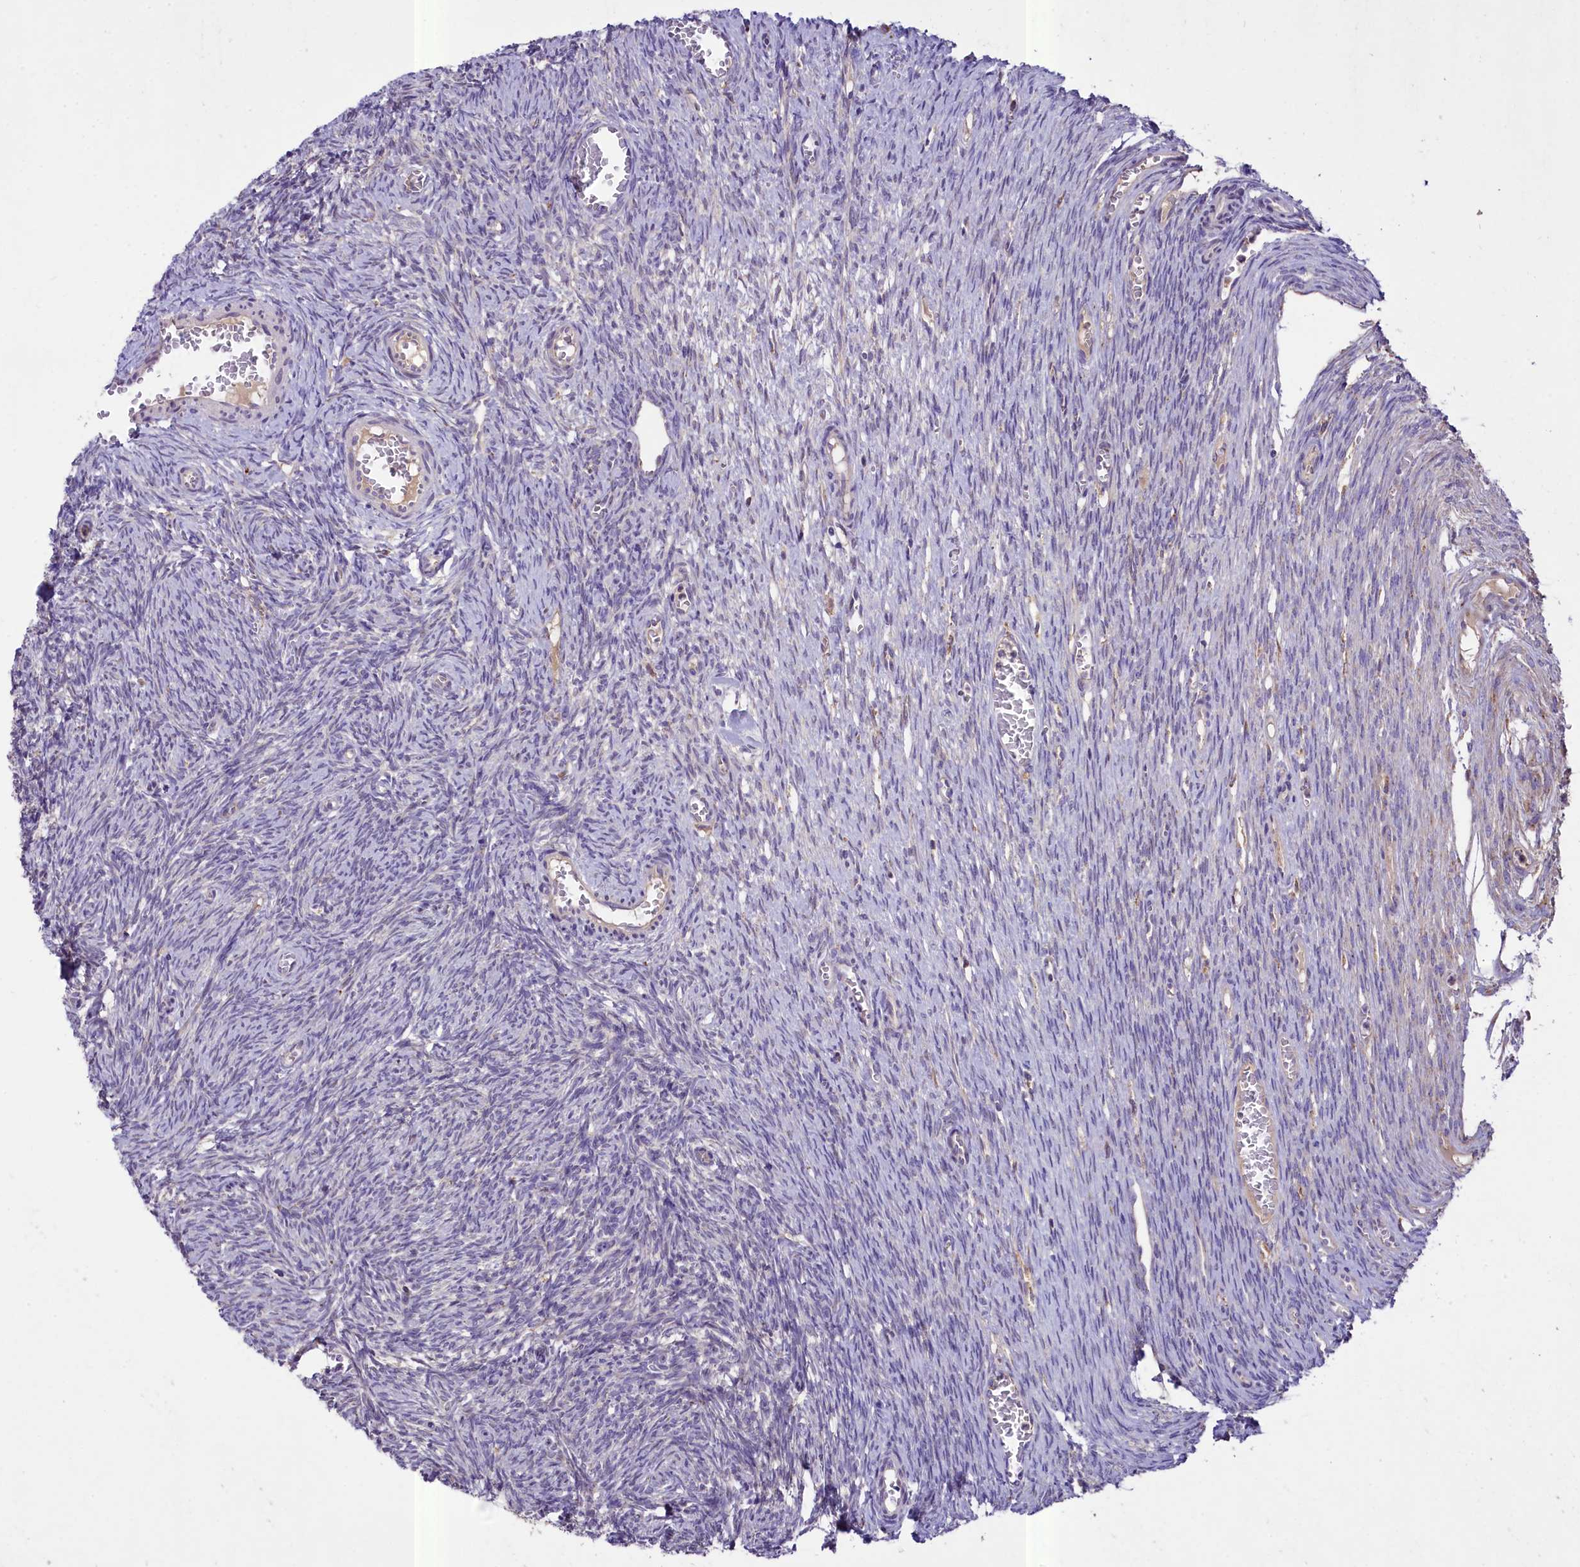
{"staining": {"intensity": "moderate", "quantity": ">75%", "location": "cytoplasmic/membranous"}, "tissue": "ovary", "cell_type": "Follicle cells", "image_type": "normal", "snomed": [{"axis": "morphology", "description": "Normal tissue, NOS"}, {"axis": "topography", "description": "Ovary"}], "caption": "High-magnification brightfield microscopy of benign ovary stained with DAB (3,3'-diaminobenzidine) (brown) and counterstained with hematoxylin (blue). follicle cells exhibit moderate cytoplasmic/membranous positivity is seen in about>75% of cells. The staining was performed using DAB, with brown indicating positive protein expression. Nuclei are stained blue with hematoxylin.", "gene": "PEMT", "patient": {"sex": "female", "age": 44}}